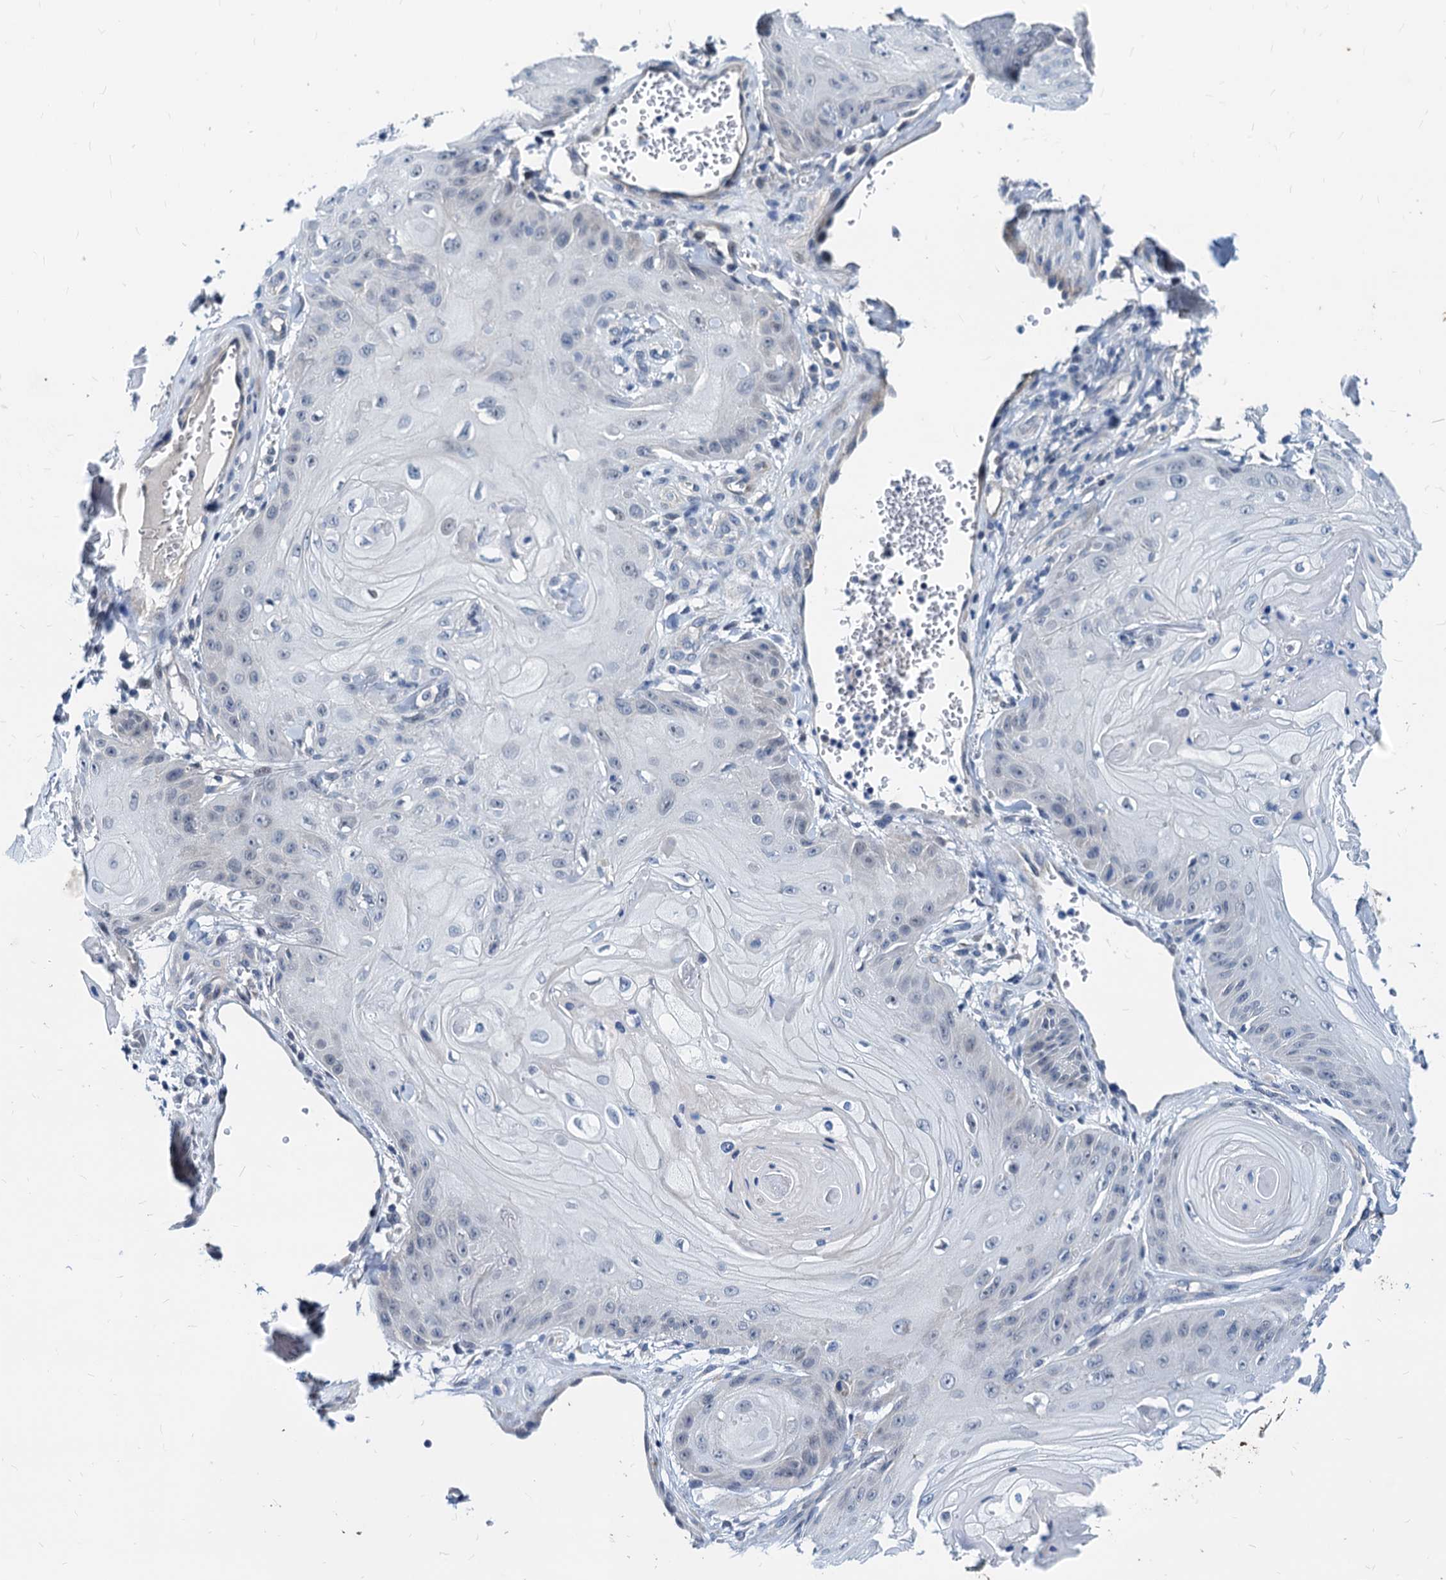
{"staining": {"intensity": "negative", "quantity": "none", "location": "none"}, "tissue": "skin cancer", "cell_type": "Tumor cells", "image_type": "cancer", "snomed": [{"axis": "morphology", "description": "Squamous cell carcinoma, NOS"}, {"axis": "topography", "description": "Skin"}], "caption": "This is an immunohistochemistry (IHC) histopathology image of squamous cell carcinoma (skin). There is no positivity in tumor cells.", "gene": "HSF2", "patient": {"sex": "male", "age": 74}}